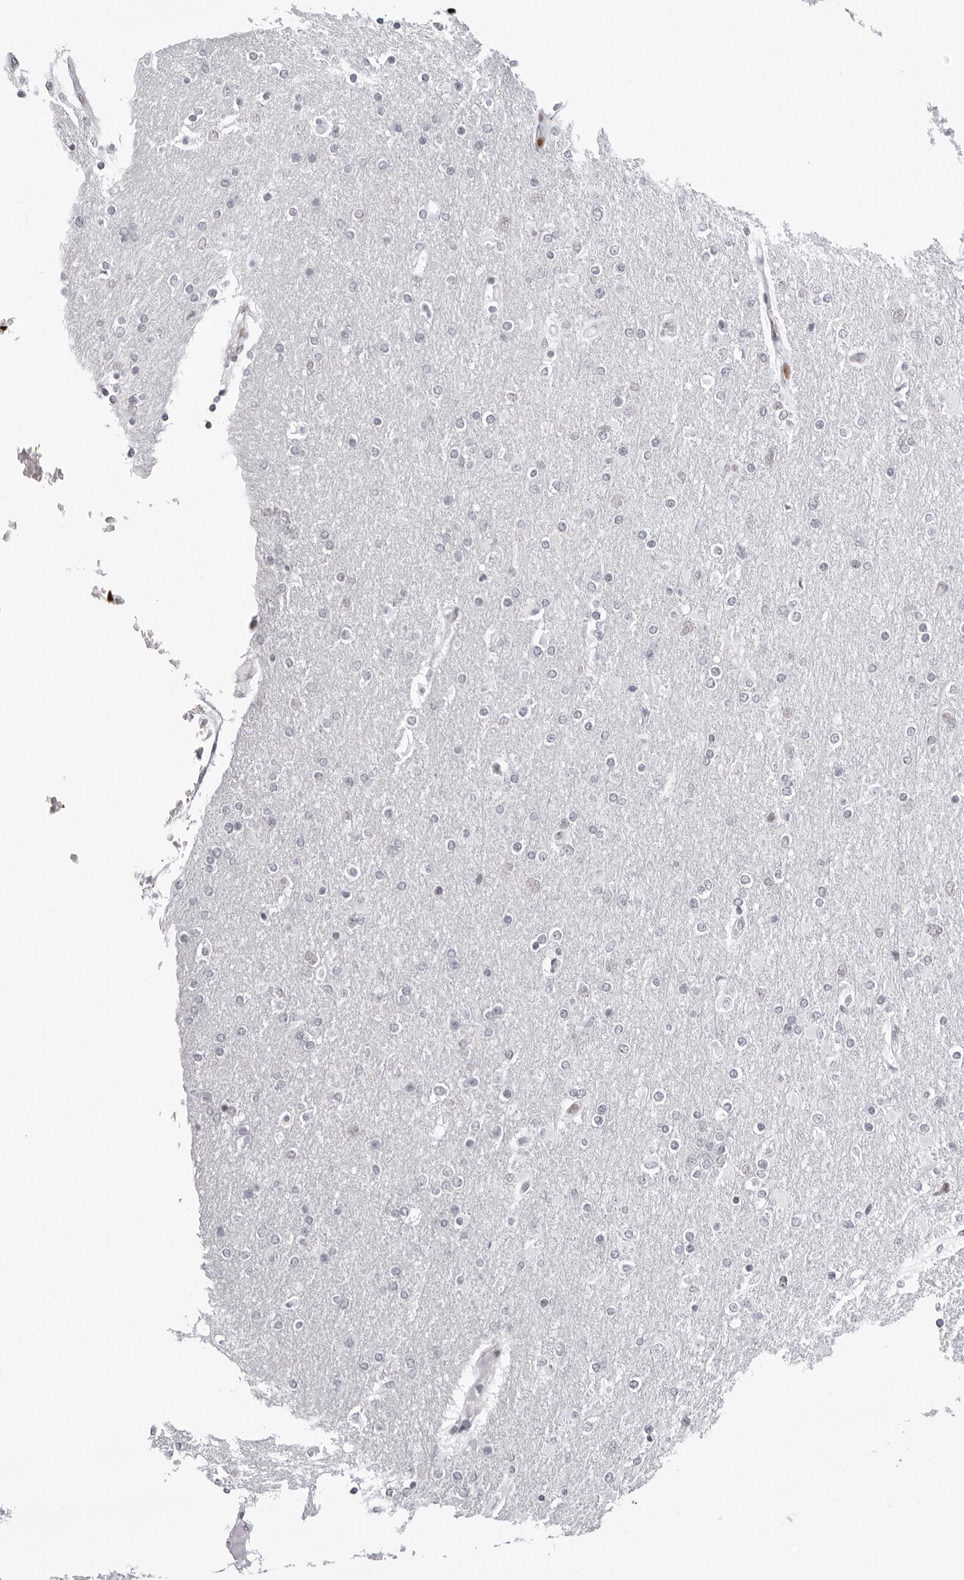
{"staining": {"intensity": "negative", "quantity": "none", "location": "none"}, "tissue": "glioma", "cell_type": "Tumor cells", "image_type": "cancer", "snomed": [{"axis": "morphology", "description": "Glioma, malignant, High grade"}, {"axis": "topography", "description": "Cerebral cortex"}], "caption": "The image shows no staining of tumor cells in glioma.", "gene": "NTPCR", "patient": {"sex": "female", "age": 36}}